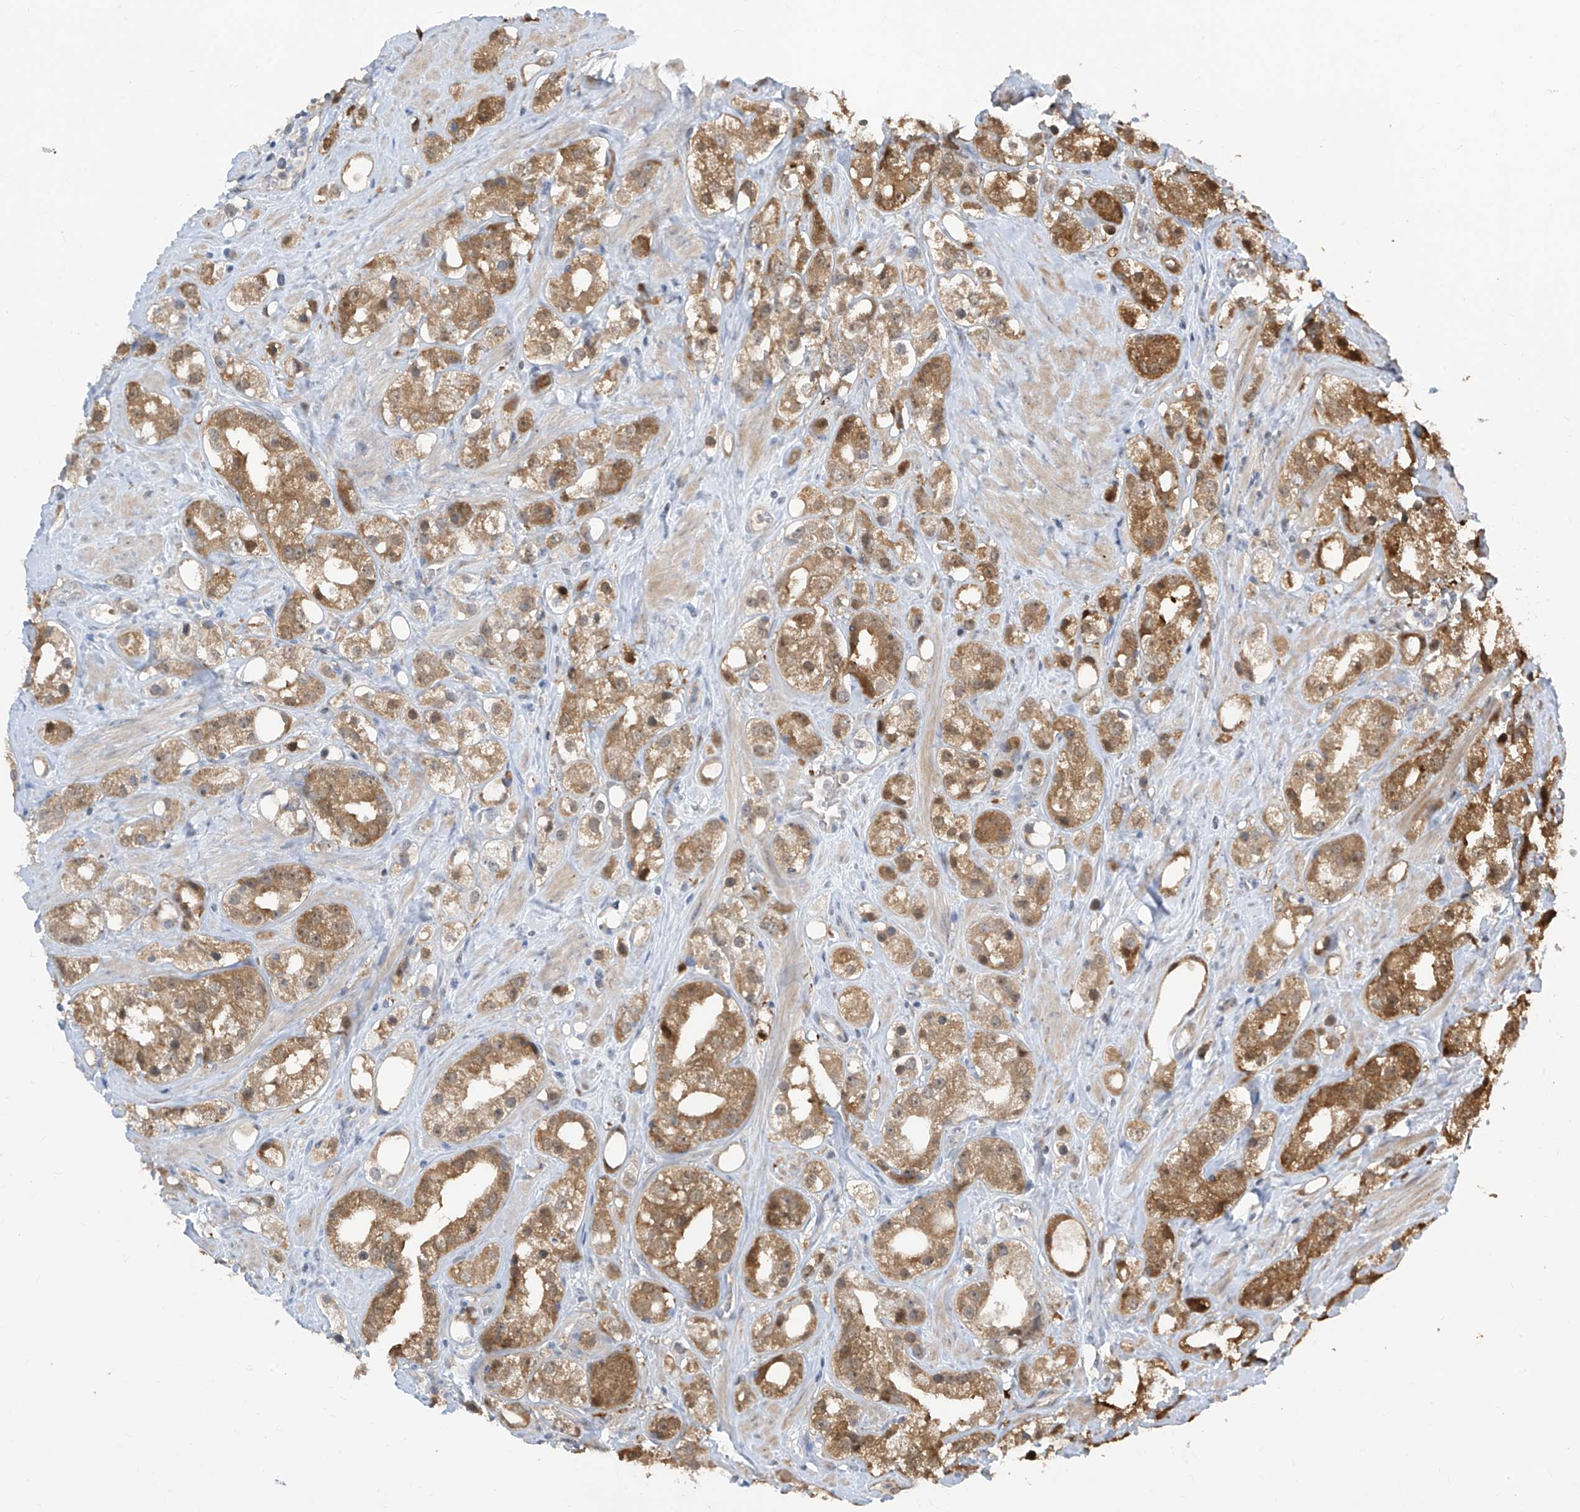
{"staining": {"intensity": "moderate", "quantity": ">75%", "location": "cytoplasmic/membranous"}, "tissue": "prostate cancer", "cell_type": "Tumor cells", "image_type": "cancer", "snomed": [{"axis": "morphology", "description": "Adenocarcinoma, NOS"}, {"axis": "topography", "description": "Prostate"}], "caption": "Adenocarcinoma (prostate) stained with a protein marker displays moderate staining in tumor cells.", "gene": "TTC38", "patient": {"sex": "male", "age": 79}}